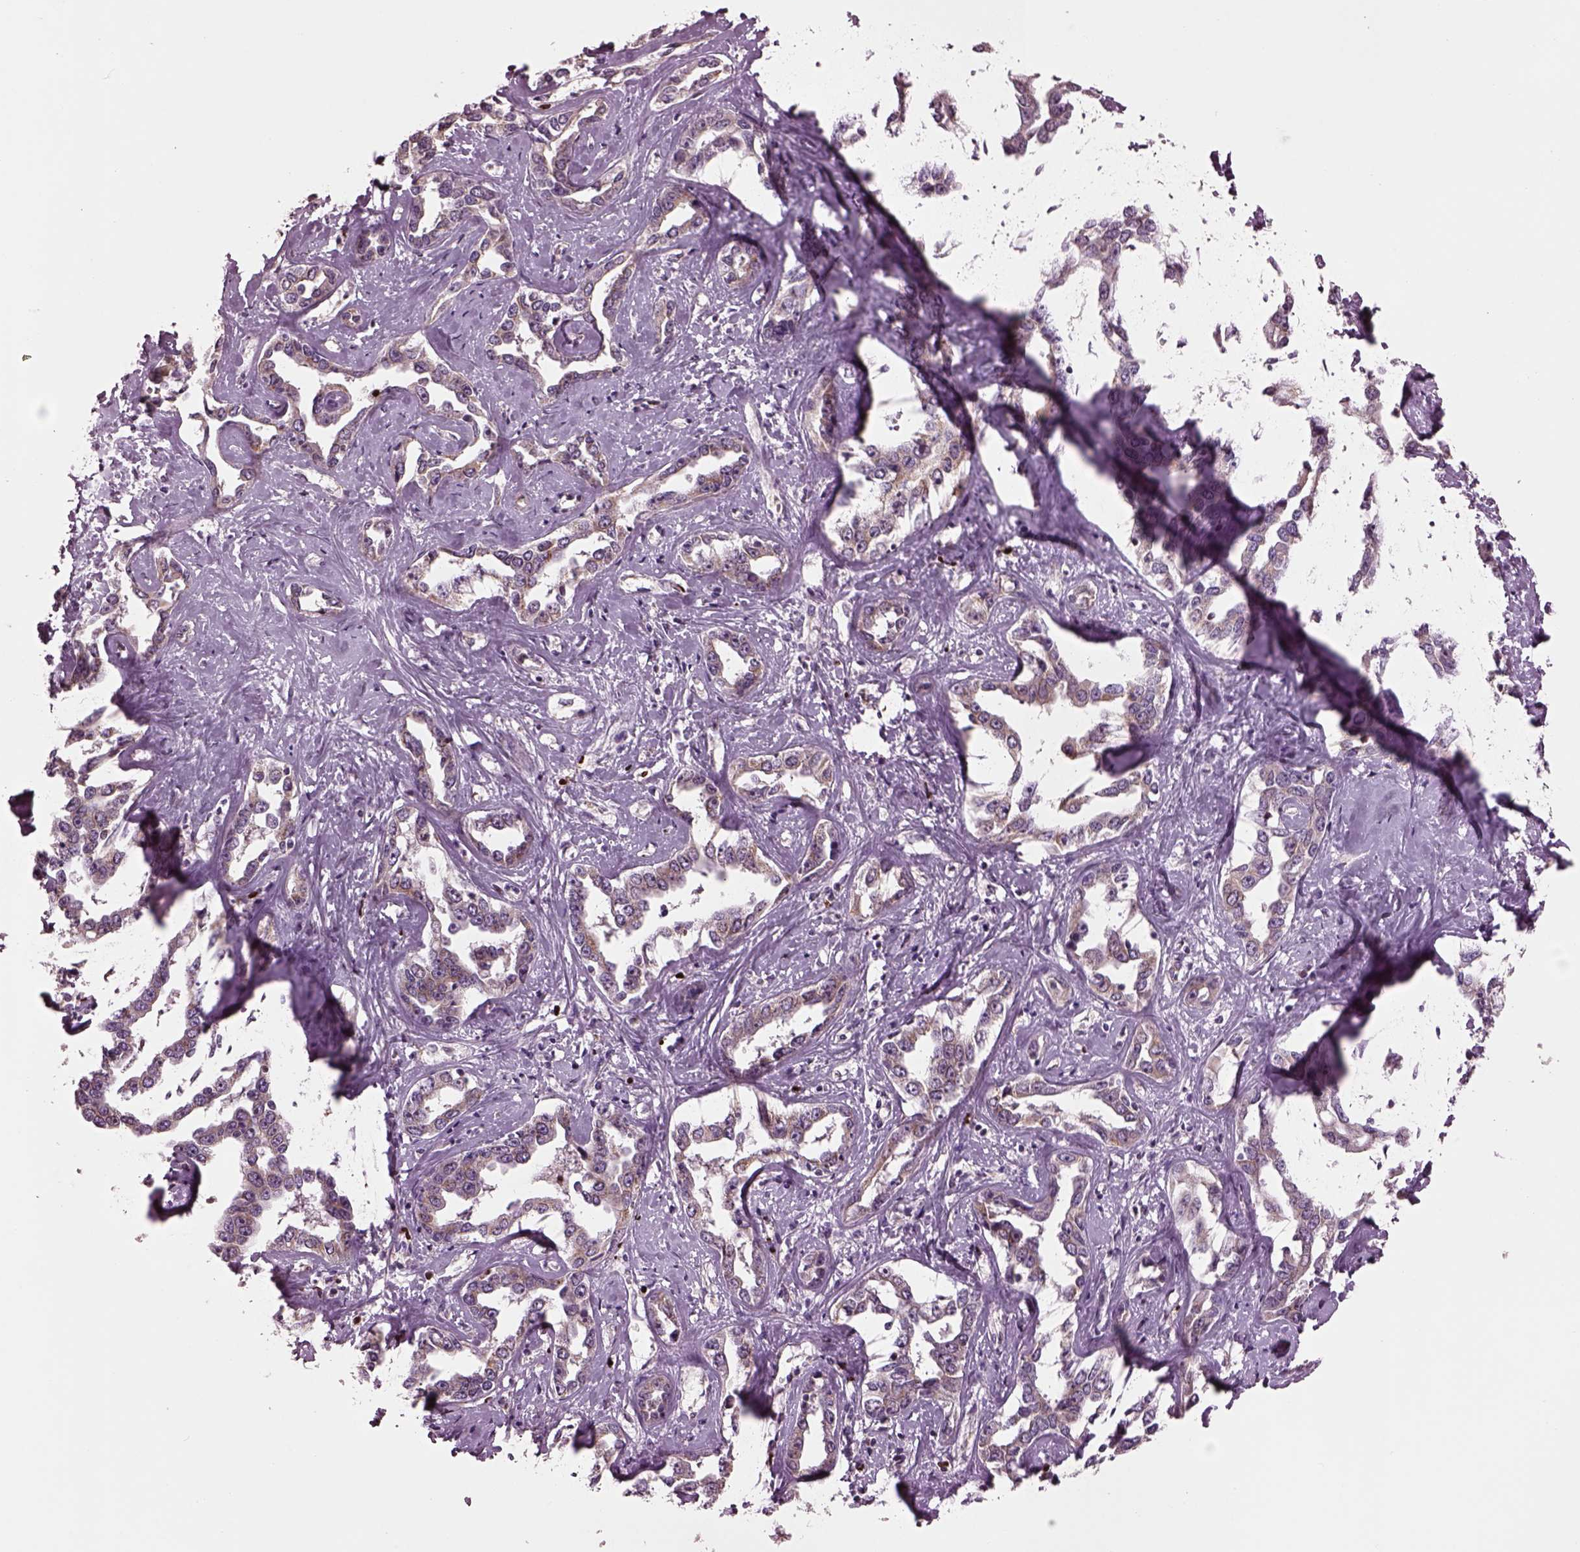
{"staining": {"intensity": "weak", "quantity": "<25%", "location": "cytoplasmic/membranous"}, "tissue": "liver cancer", "cell_type": "Tumor cells", "image_type": "cancer", "snomed": [{"axis": "morphology", "description": "Cholangiocarcinoma"}, {"axis": "topography", "description": "Liver"}], "caption": "Immunohistochemistry photomicrograph of neoplastic tissue: liver cholangiocarcinoma stained with DAB demonstrates no significant protein expression in tumor cells.", "gene": "RUFY3", "patient": {"sex": "male", "age": 59}}